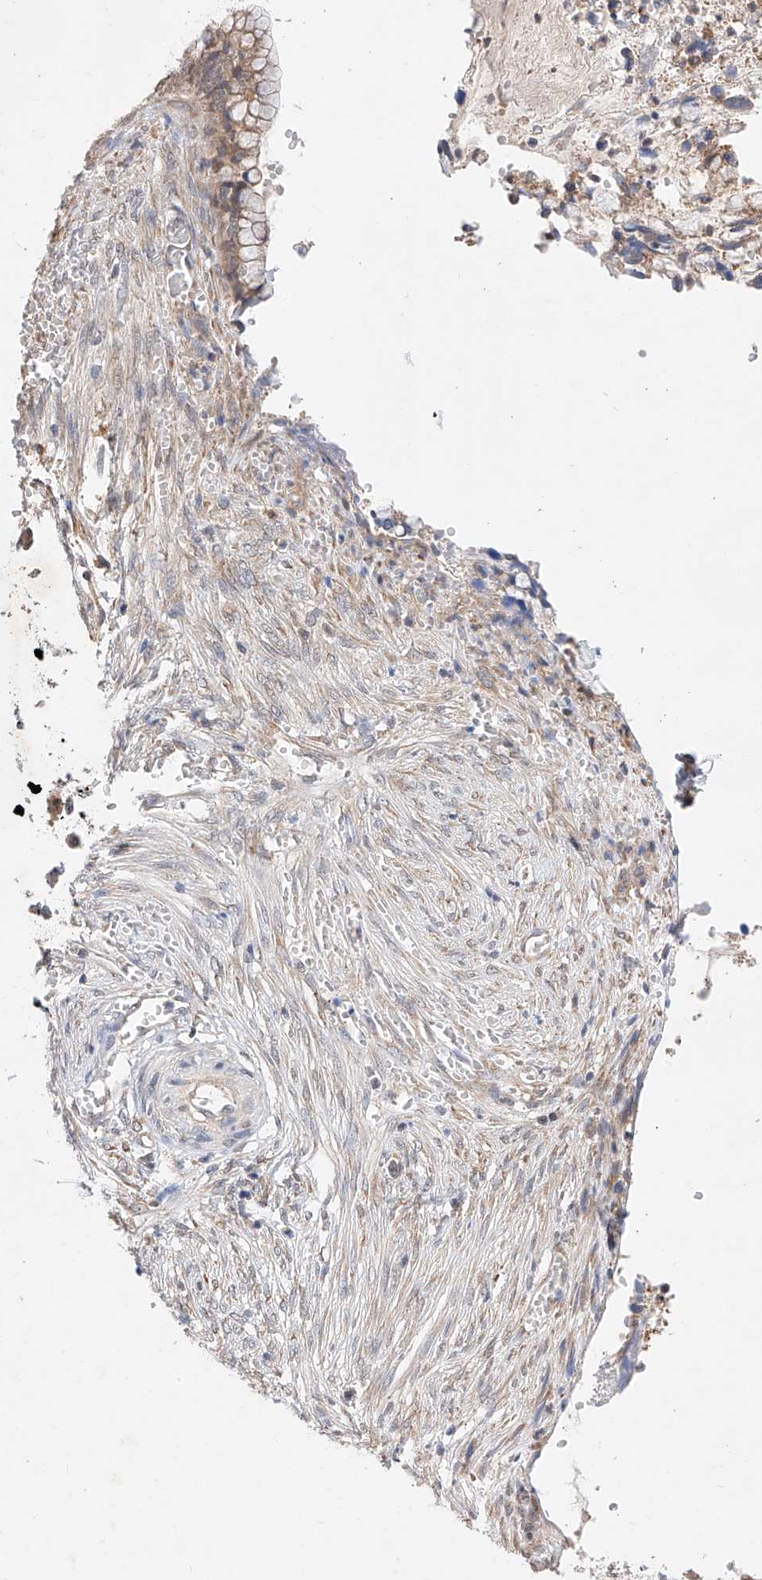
{"staining": {"intensity": "weak", "quantity": ">75%", "location": "cytoplasmic/membranous"}, "tissue": "cervical cancer", "cell_type": "Tumor cells", "image_type": "cancer", "snomed": [{"axis": "morphology", "description": "Adenocarcinoma, NOS"}, {"axis": "topography", "description": "Cervix"}], "caption": "Protein expression analysis of human adenocarcinoma (cervical) reveals weak cytoplasmic/membranous expression in about >75% of tumor cells.", "gene": "ZSCAN4", "patient": {"sex": "female", "age": 44}}